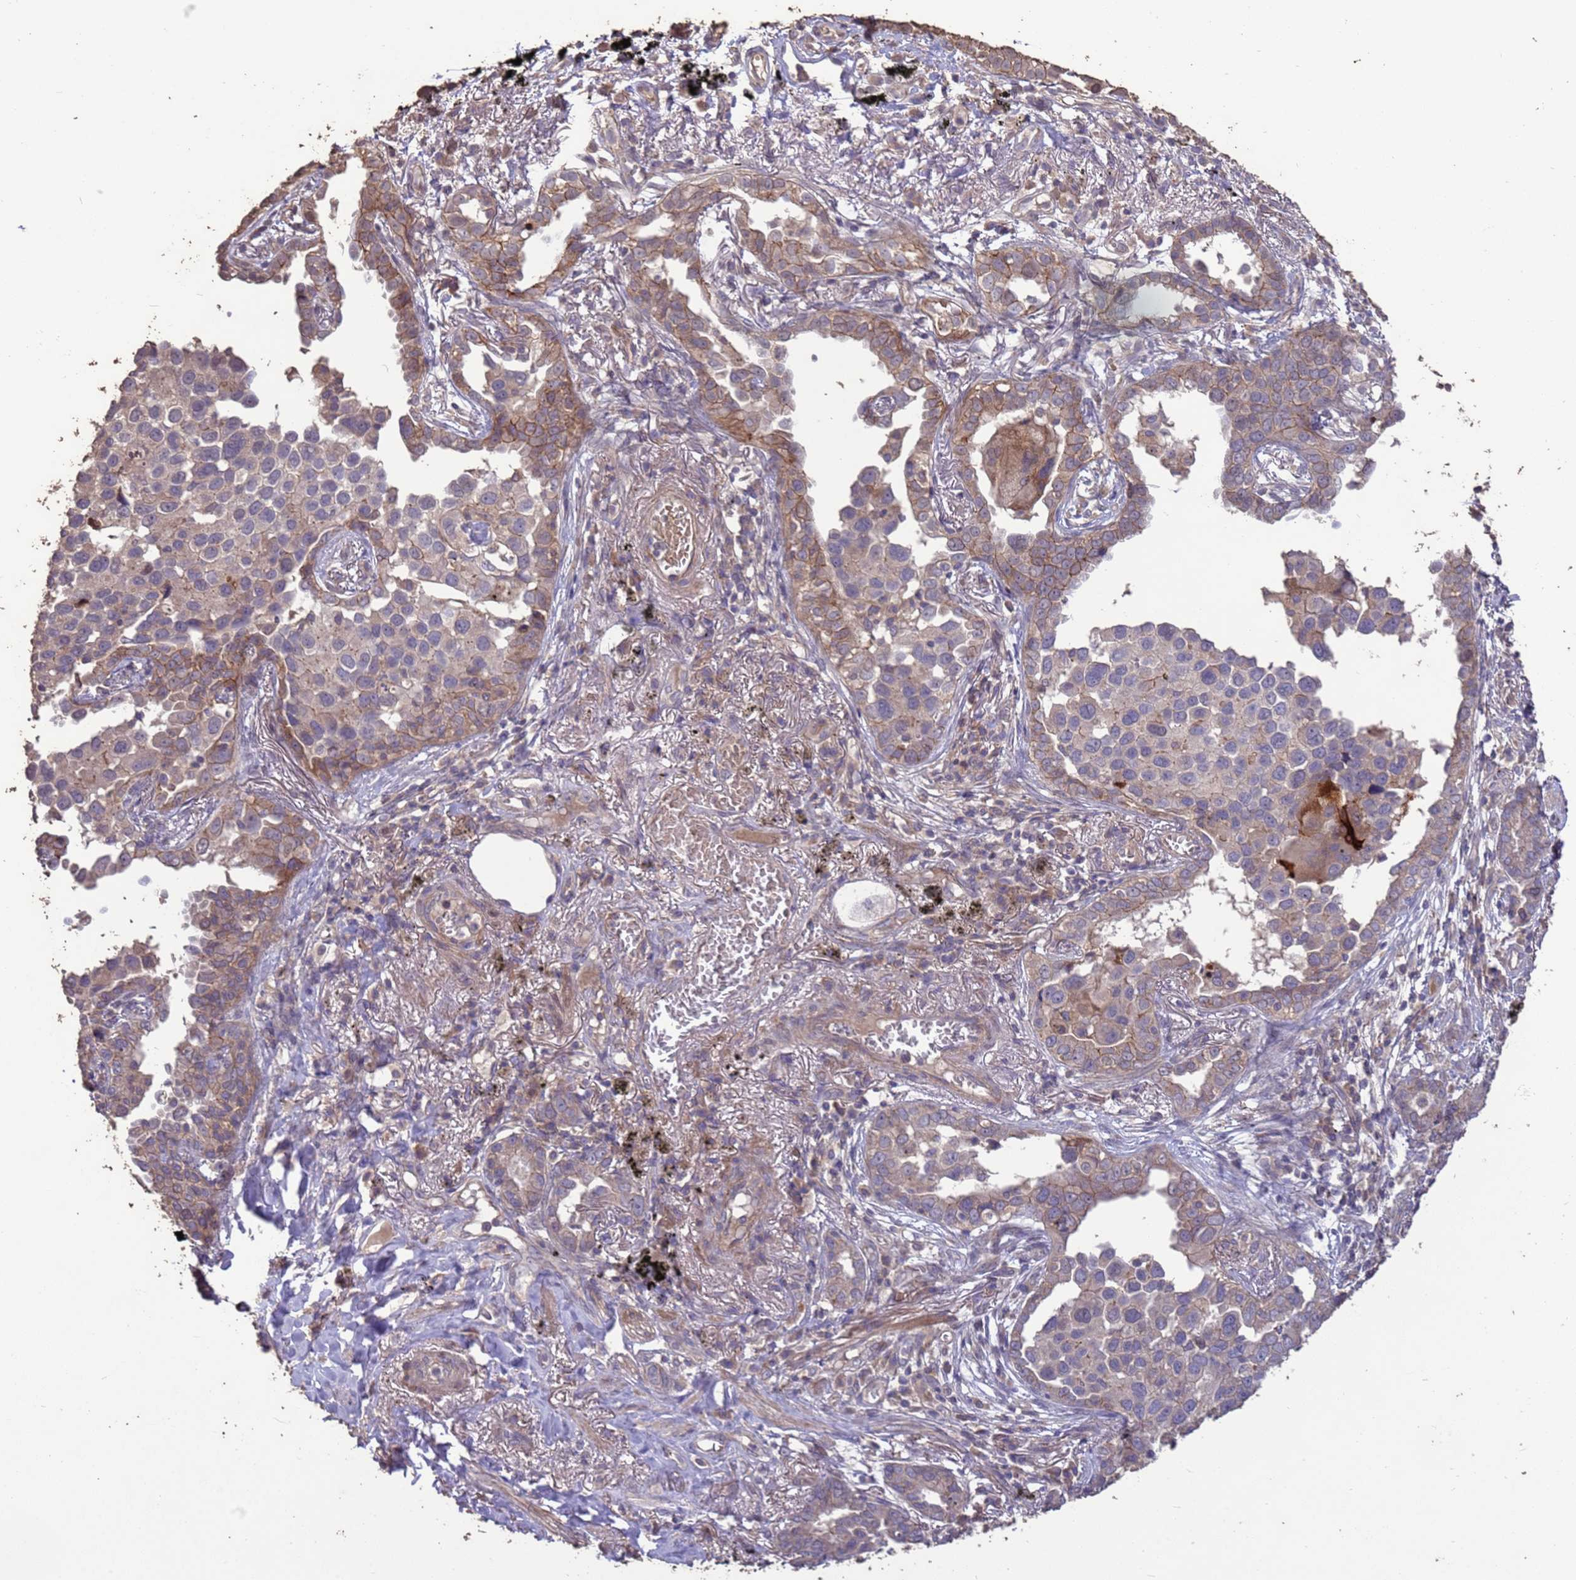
{"staining": {"intensity": "moderate", "quantity": "25%-75%", "location": "cytoplasmic/membranous"}, "tissue": "lung cancer", "cell_type": "Tumor cells", "image_type": "cancer", "snomed": [{"axis": "morphology", "description": "Adenocarcinoma, NOS"}, {"axis": "topography", "description": "Lung"}], "caption": "Tumor cells reveal moderate cytoplasmic/membranous positivity in approximately 25%-75% of cells in adenocarcinoma (lung).", "gene": "SLC9B2", "patient": {"sex": "male", "age": 67}}